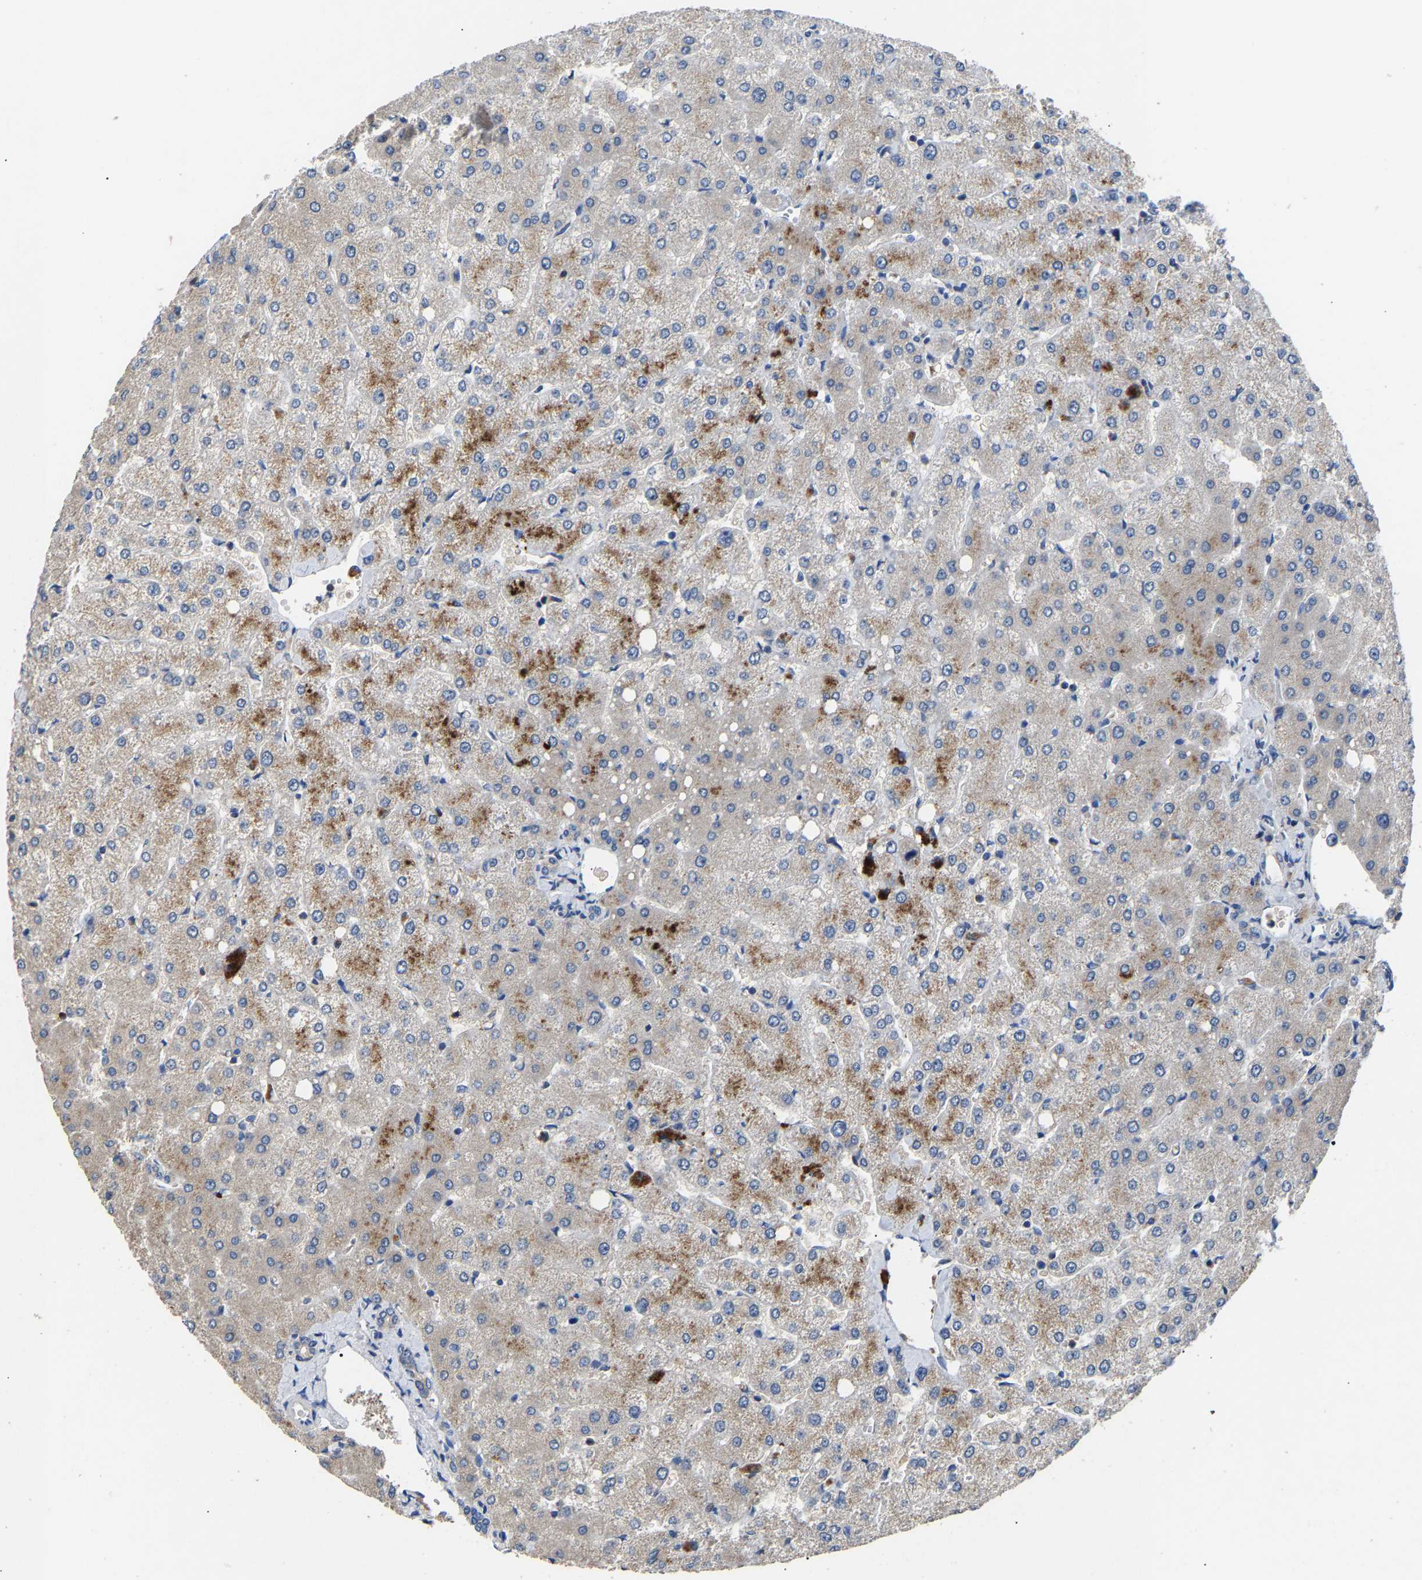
{"staining": {"intensity": "weak", "quantity": "<25%", "location": "cytoplasmic/membranous"}, "tissue": "liver", "cell_type": "Cholangiocytes", "image_type": "normal", "snomed": [{"axis": "morphology", "description": "Normal tissue, NOS"}, {"axis": "topography", "description": "Liver"}], "caption": "Normal liver was stained to show a protein in brown. There is no significant expression in cholangiocytes.", "gene": "CCDC171", "patient": {"sex": "female", "age": 54}}